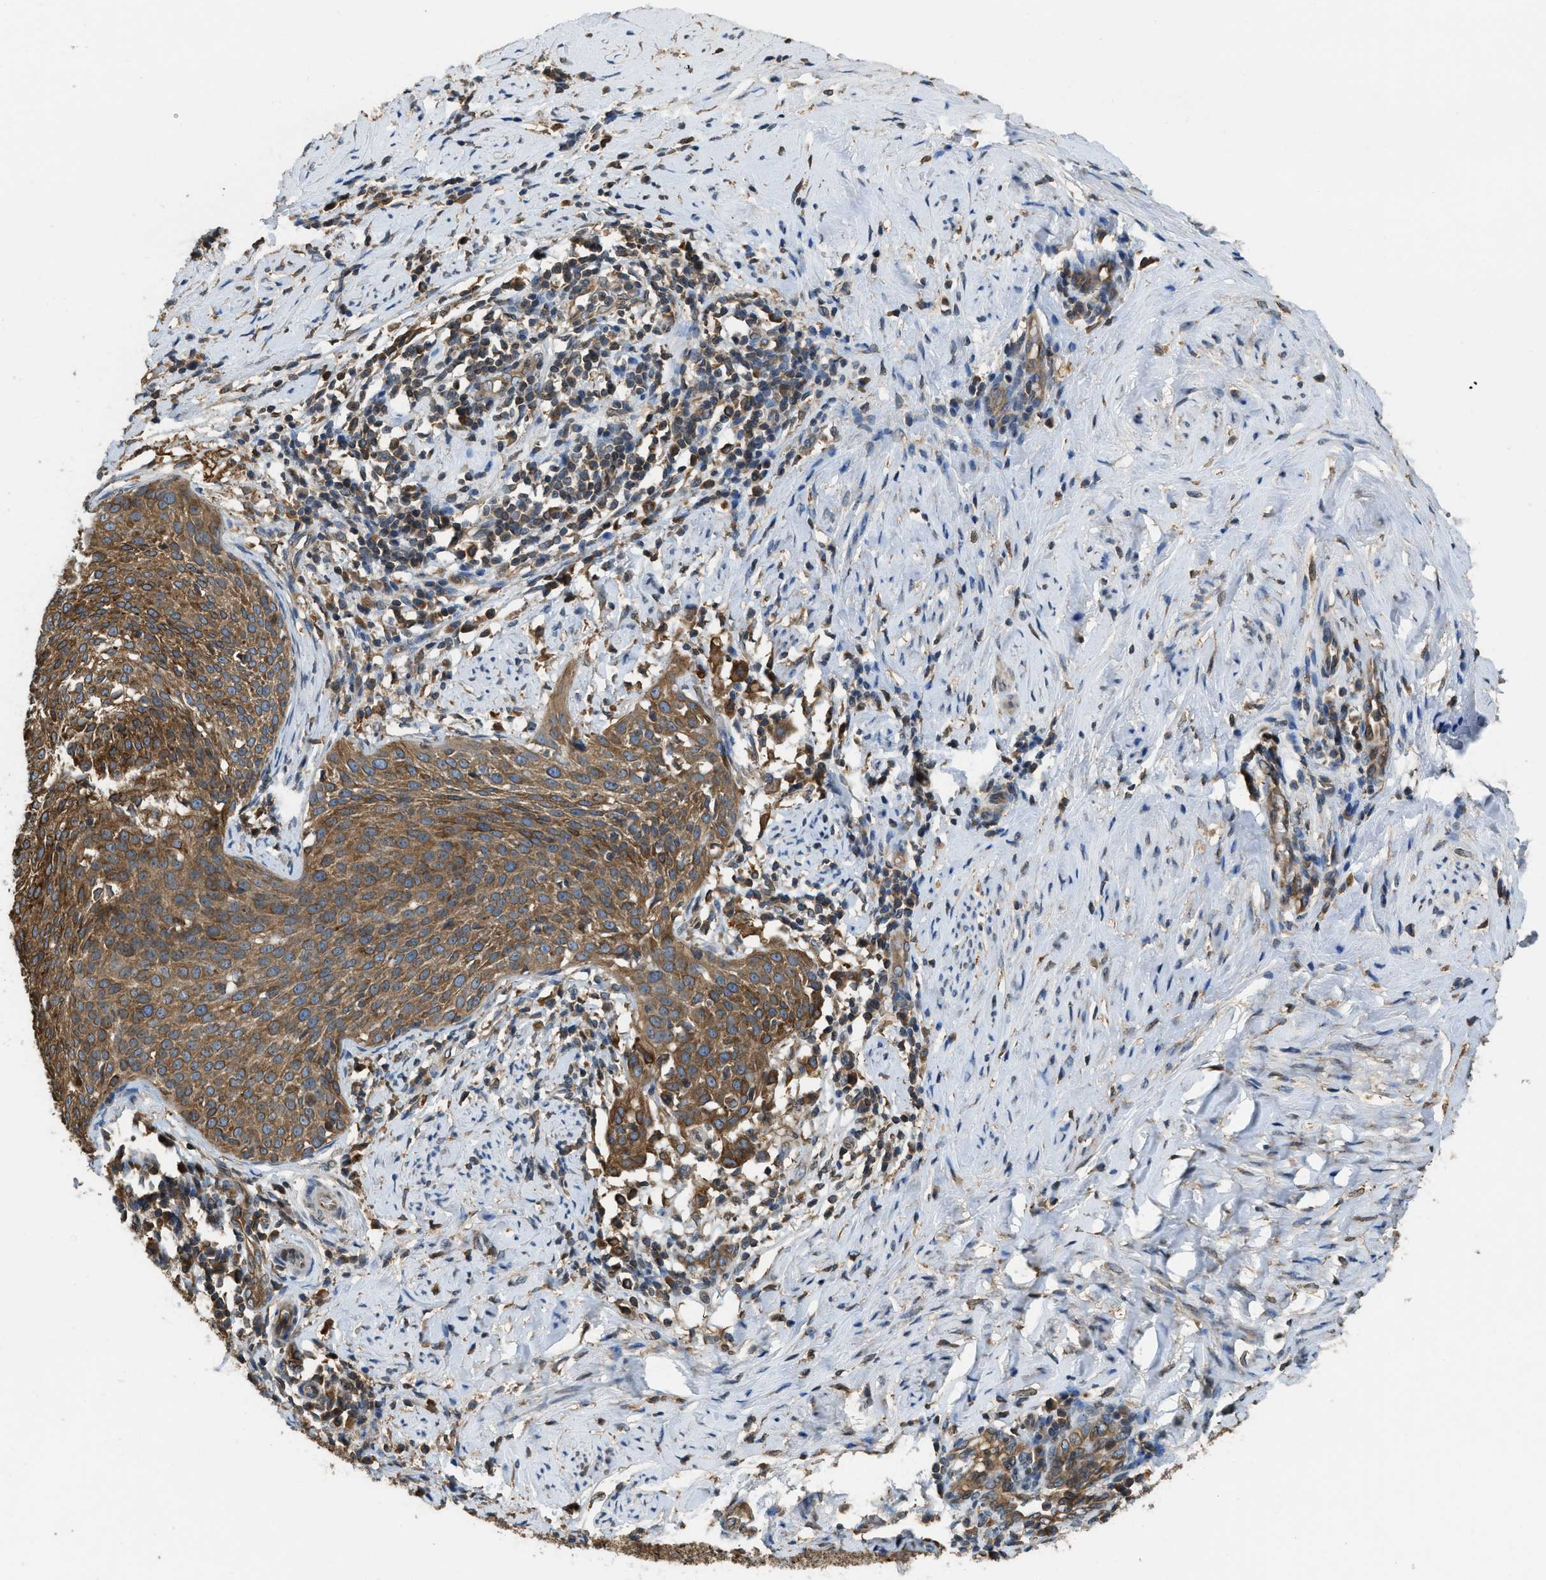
{"staining": {"intensity": "strong", "quantity": ">75%", "location": "cytoplasmic/membranous"}, "tissue": "cervical cancer", "cell_type": "Tumor cells", "image_type": "cancer", "snomed": [{"axis": "morphology", "description": "Squamous cell carcinoma, NOS"}, {"axis": "topography", "description": "Cervix"}], "caption": "This photomicrograph reveals cervical cancer (squamous cell carcinoma) stained with IHC to label a protein in brown. The cytoplasmic/membranous of tumor cells show strong positivity for the protein. Nuclei are counter-stained blue.", "gene": "BCAP31", "patient": {"sex": "female", "age": 51}}